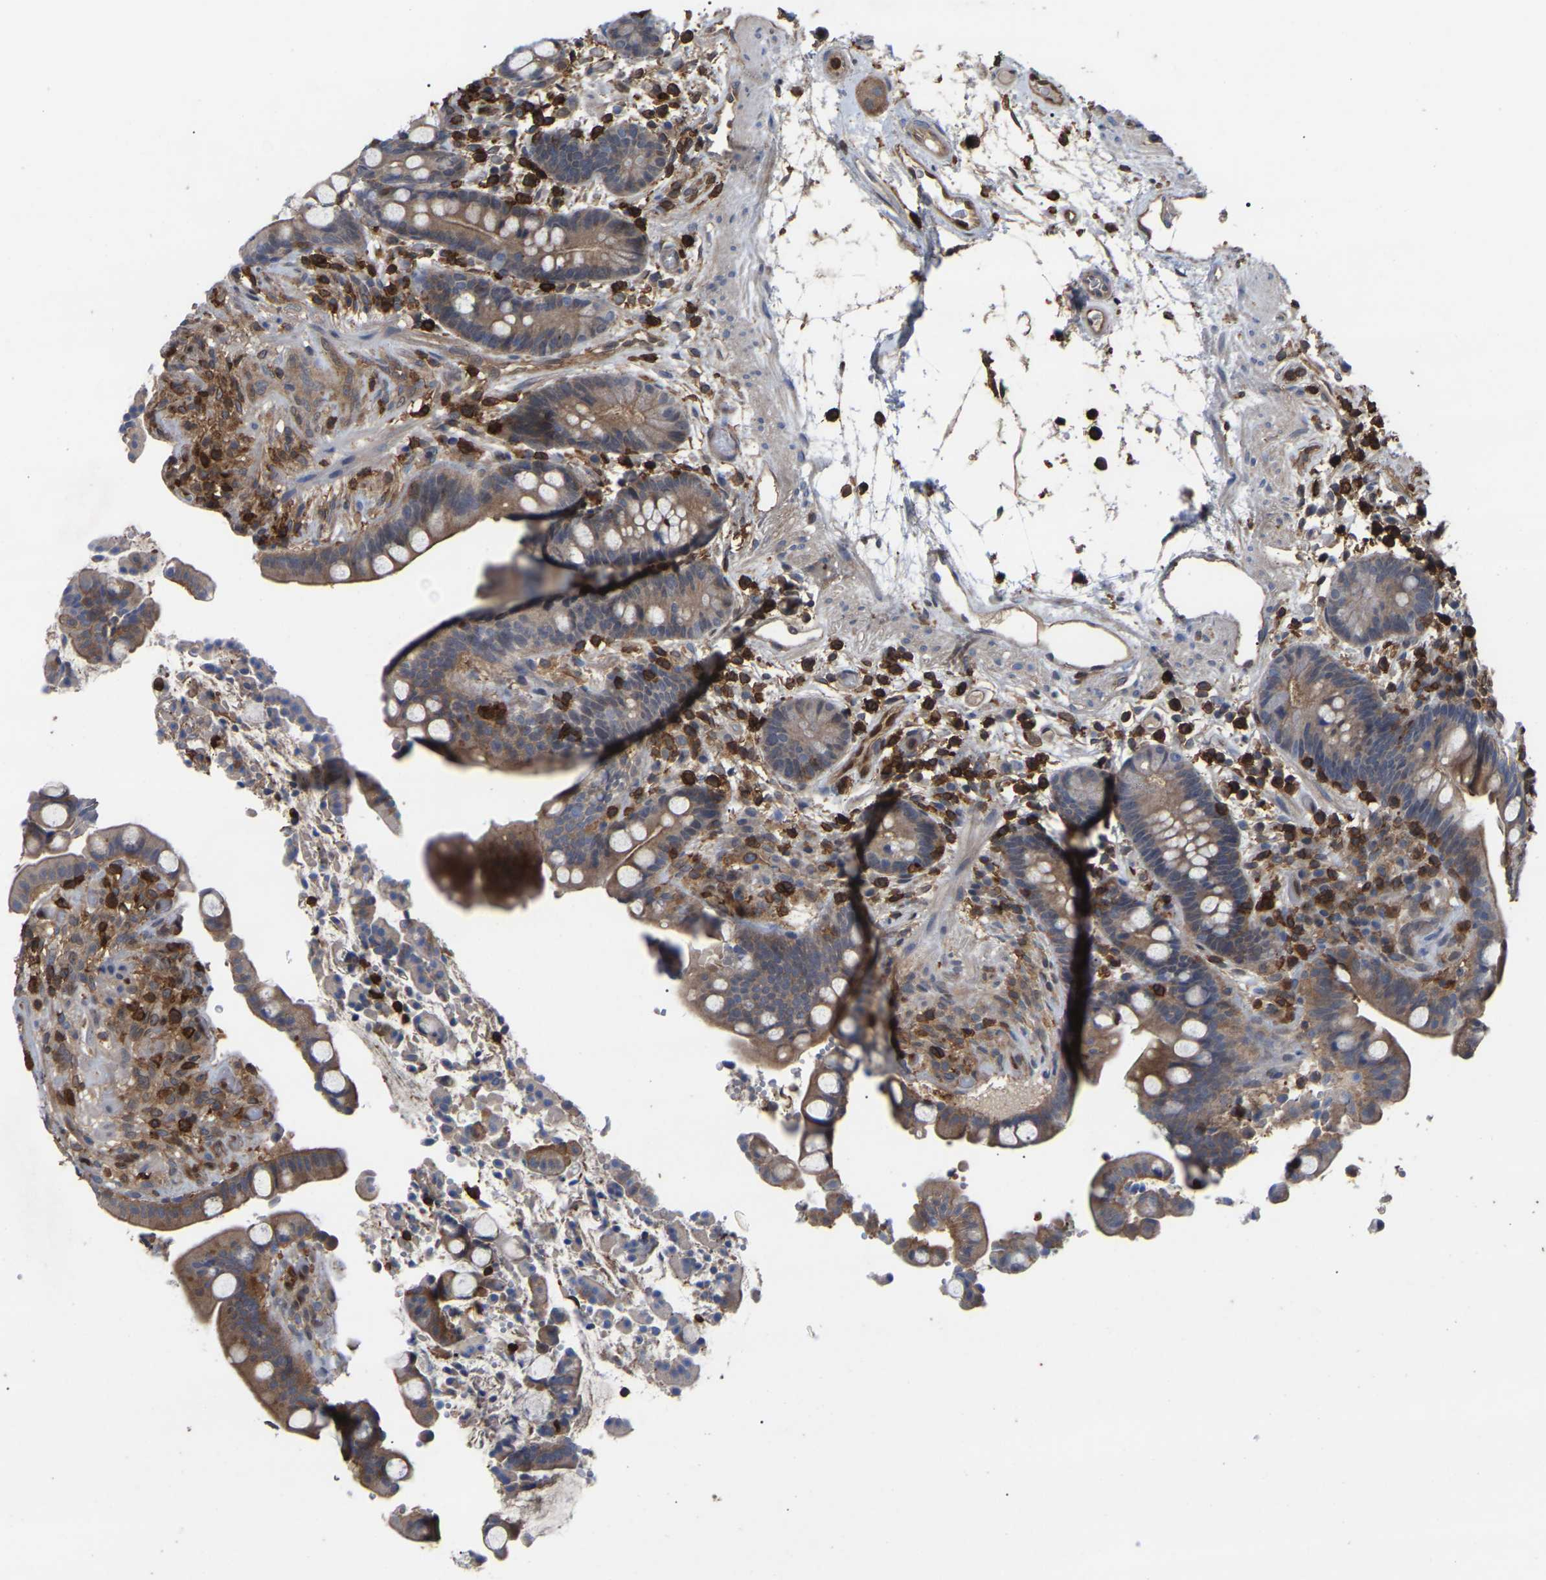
{"staining": {"intensity": "moderate", "quantity": ">75%", "location": "cytoplasmic/membranous"}, "tissue": "colon", "cell_type": "Endothelial cells", "image_type": "normal", "snomed": [{"axis": "morphology", "description": "Normal tissue, NOS"}, {"axis": "topography", "description": "Colon"}], "caption": "Immunohistochemistry of benign human colon exhibits medium levels of moderate cytoplasmic/membranous expression in approximately >75% of endothelial cells.", "gene": "CIT", "patient": {"sex": "male", "age": 73}}